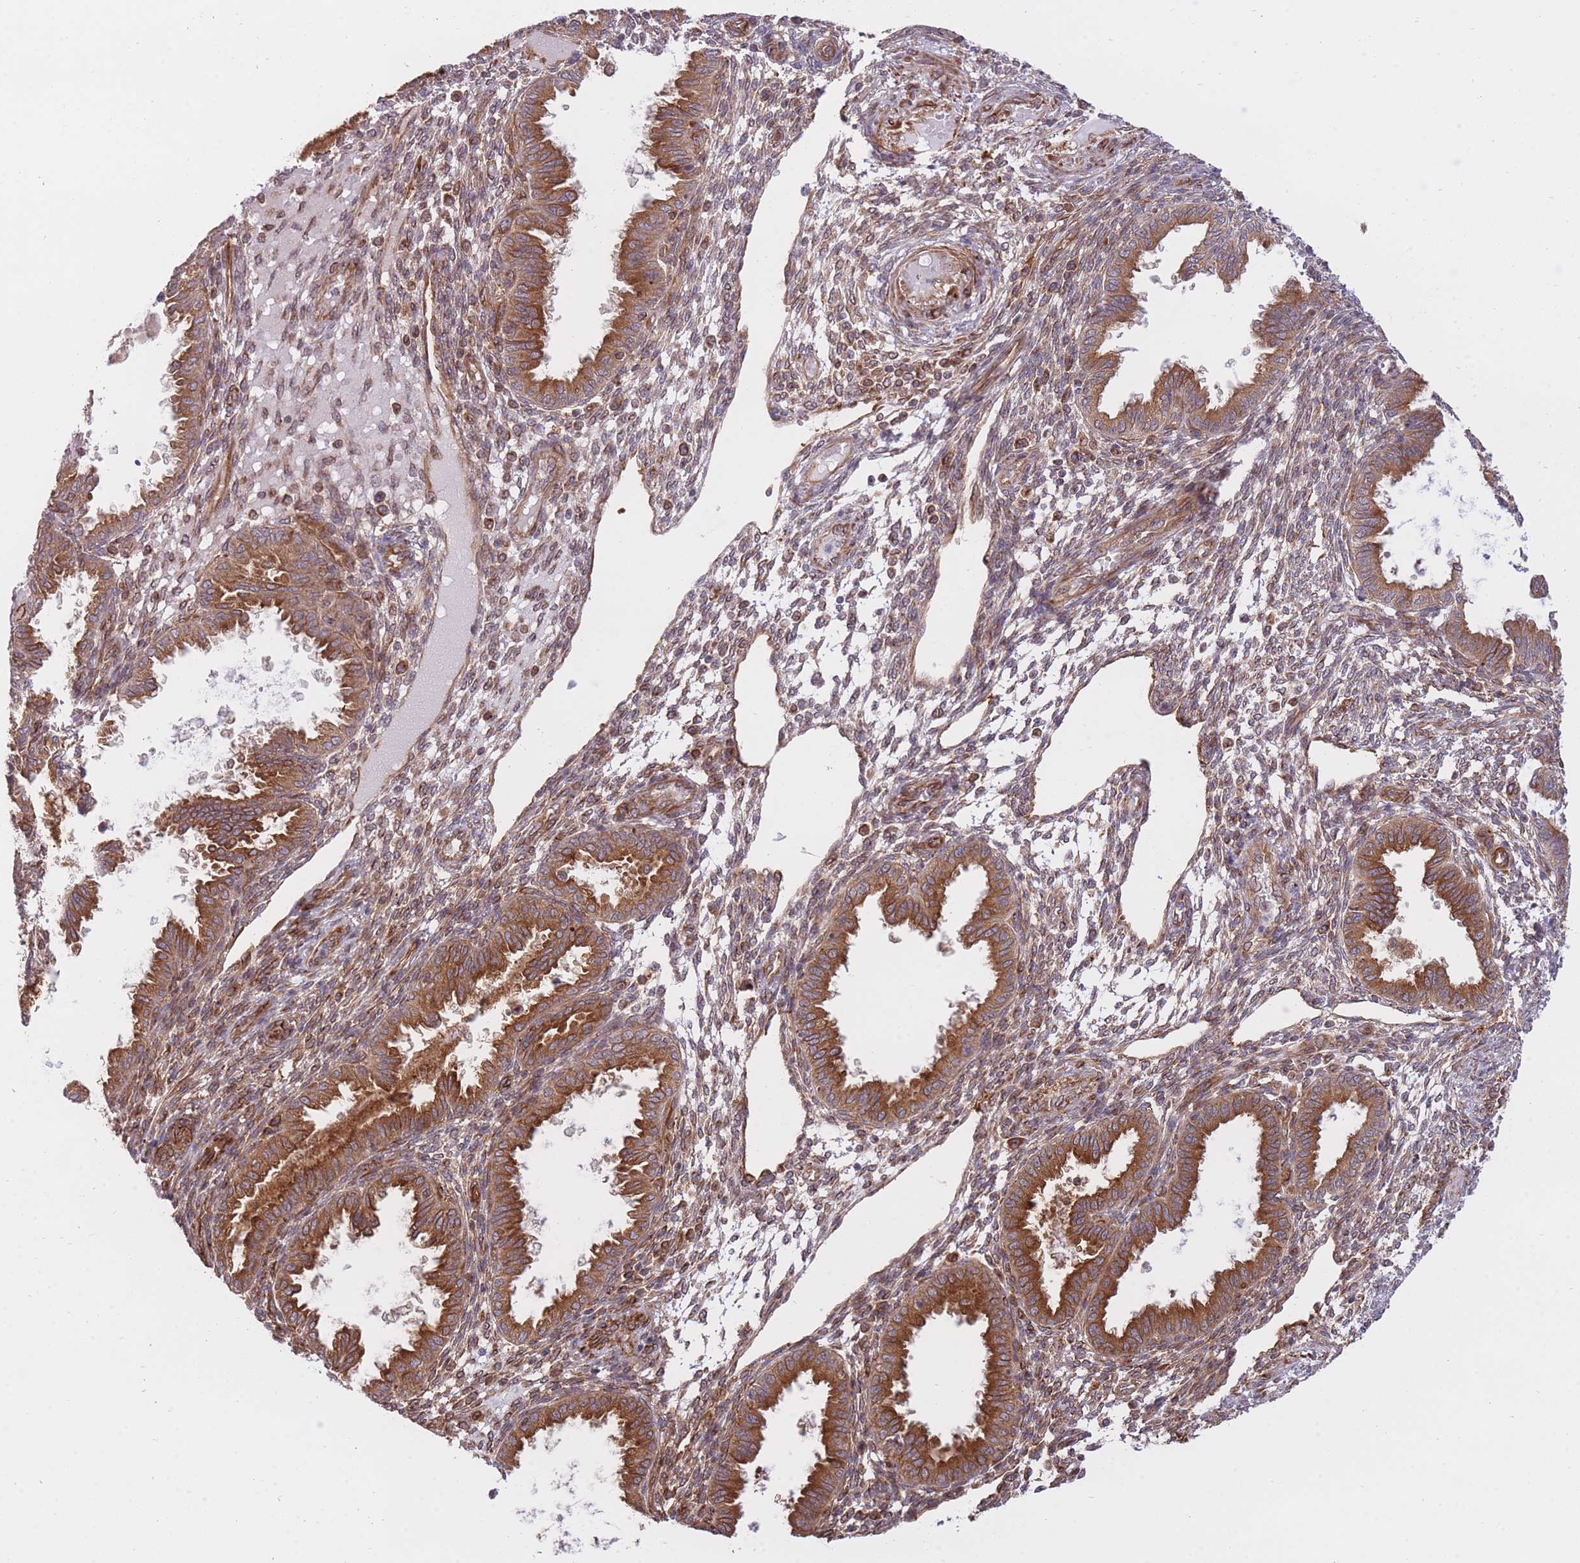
{"staining": {"intensity": "moderate", "quantity": "25%-75%", "location": "cytoplasmic/membranous"}, "tissue": "endometrium", "cell_type": "Cells in endometrial stroma", "image_type": "normal", "snomed": [{"axis": "morphology", "description": "Normal tissue, NOS"}, {"axis": "topography", "description": "Endometrium"}], "caption": "Protein analysis of unremarkable endometrium reveals moderate cytoplasmic/membranous positivity in approximately 25%-75% of cells in endometrial stroma.", "gene": "EXOSC8", "patient": {"sex": "female", "age": 33}}